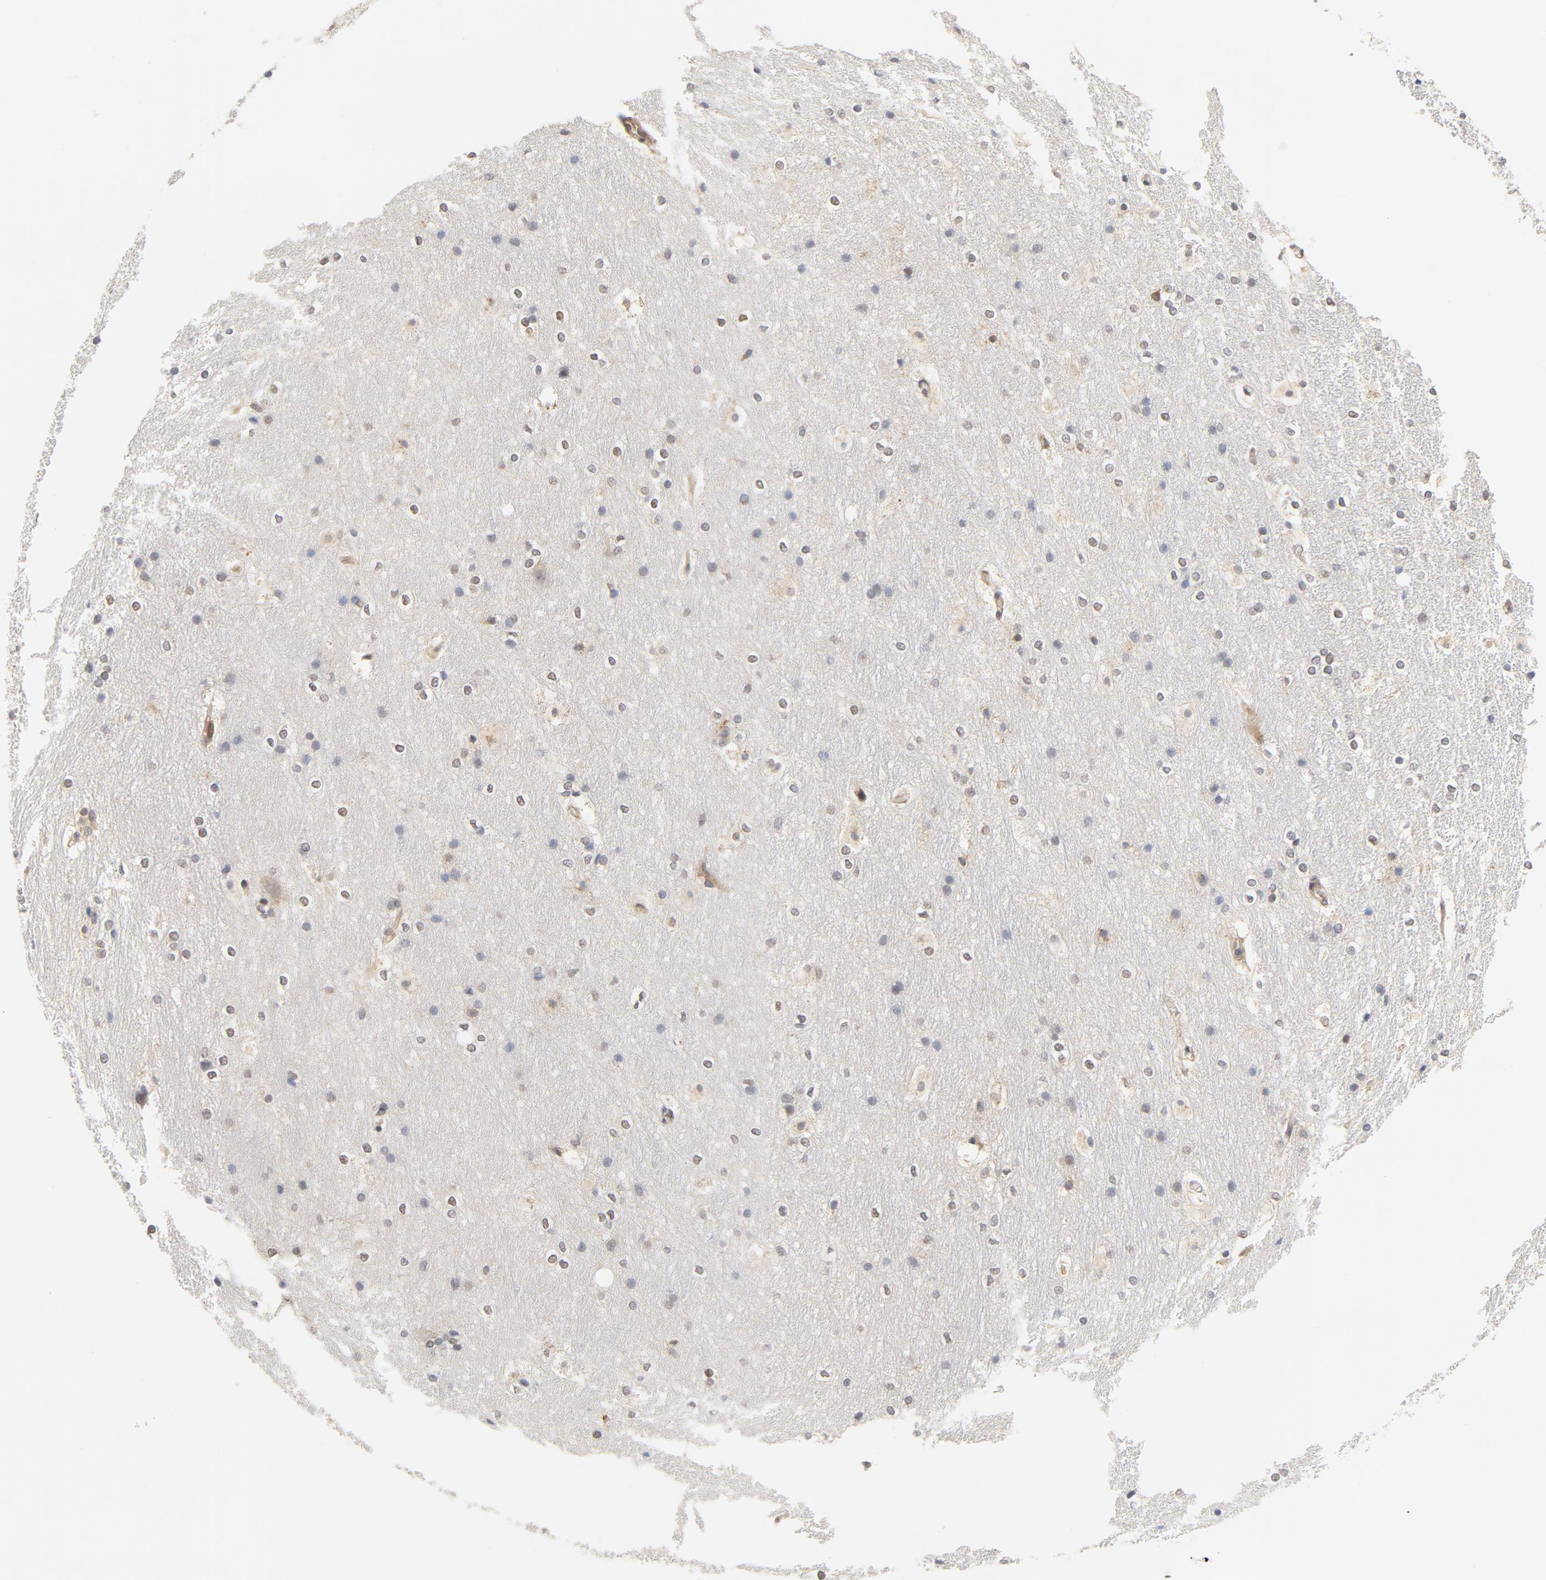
{"staining": {"intensity": "weak", "quantity": "25%-75%", "location": "nuclear"}, "tissue": "hippocampus", "cell_type": "Glial cells", "image_type": "normal", "snomed": [{"axis": "morphology", "description": "Normal tissue, NOS"}, {"axis": "topography", "description": "Hippocampus"}], "caption": "The immunohistochemical stain shows weak nuclear positivity in glial cells of normal hippocampus.", "gene": "EIF4E", "patient": {"sex": "female", "age": 19}}